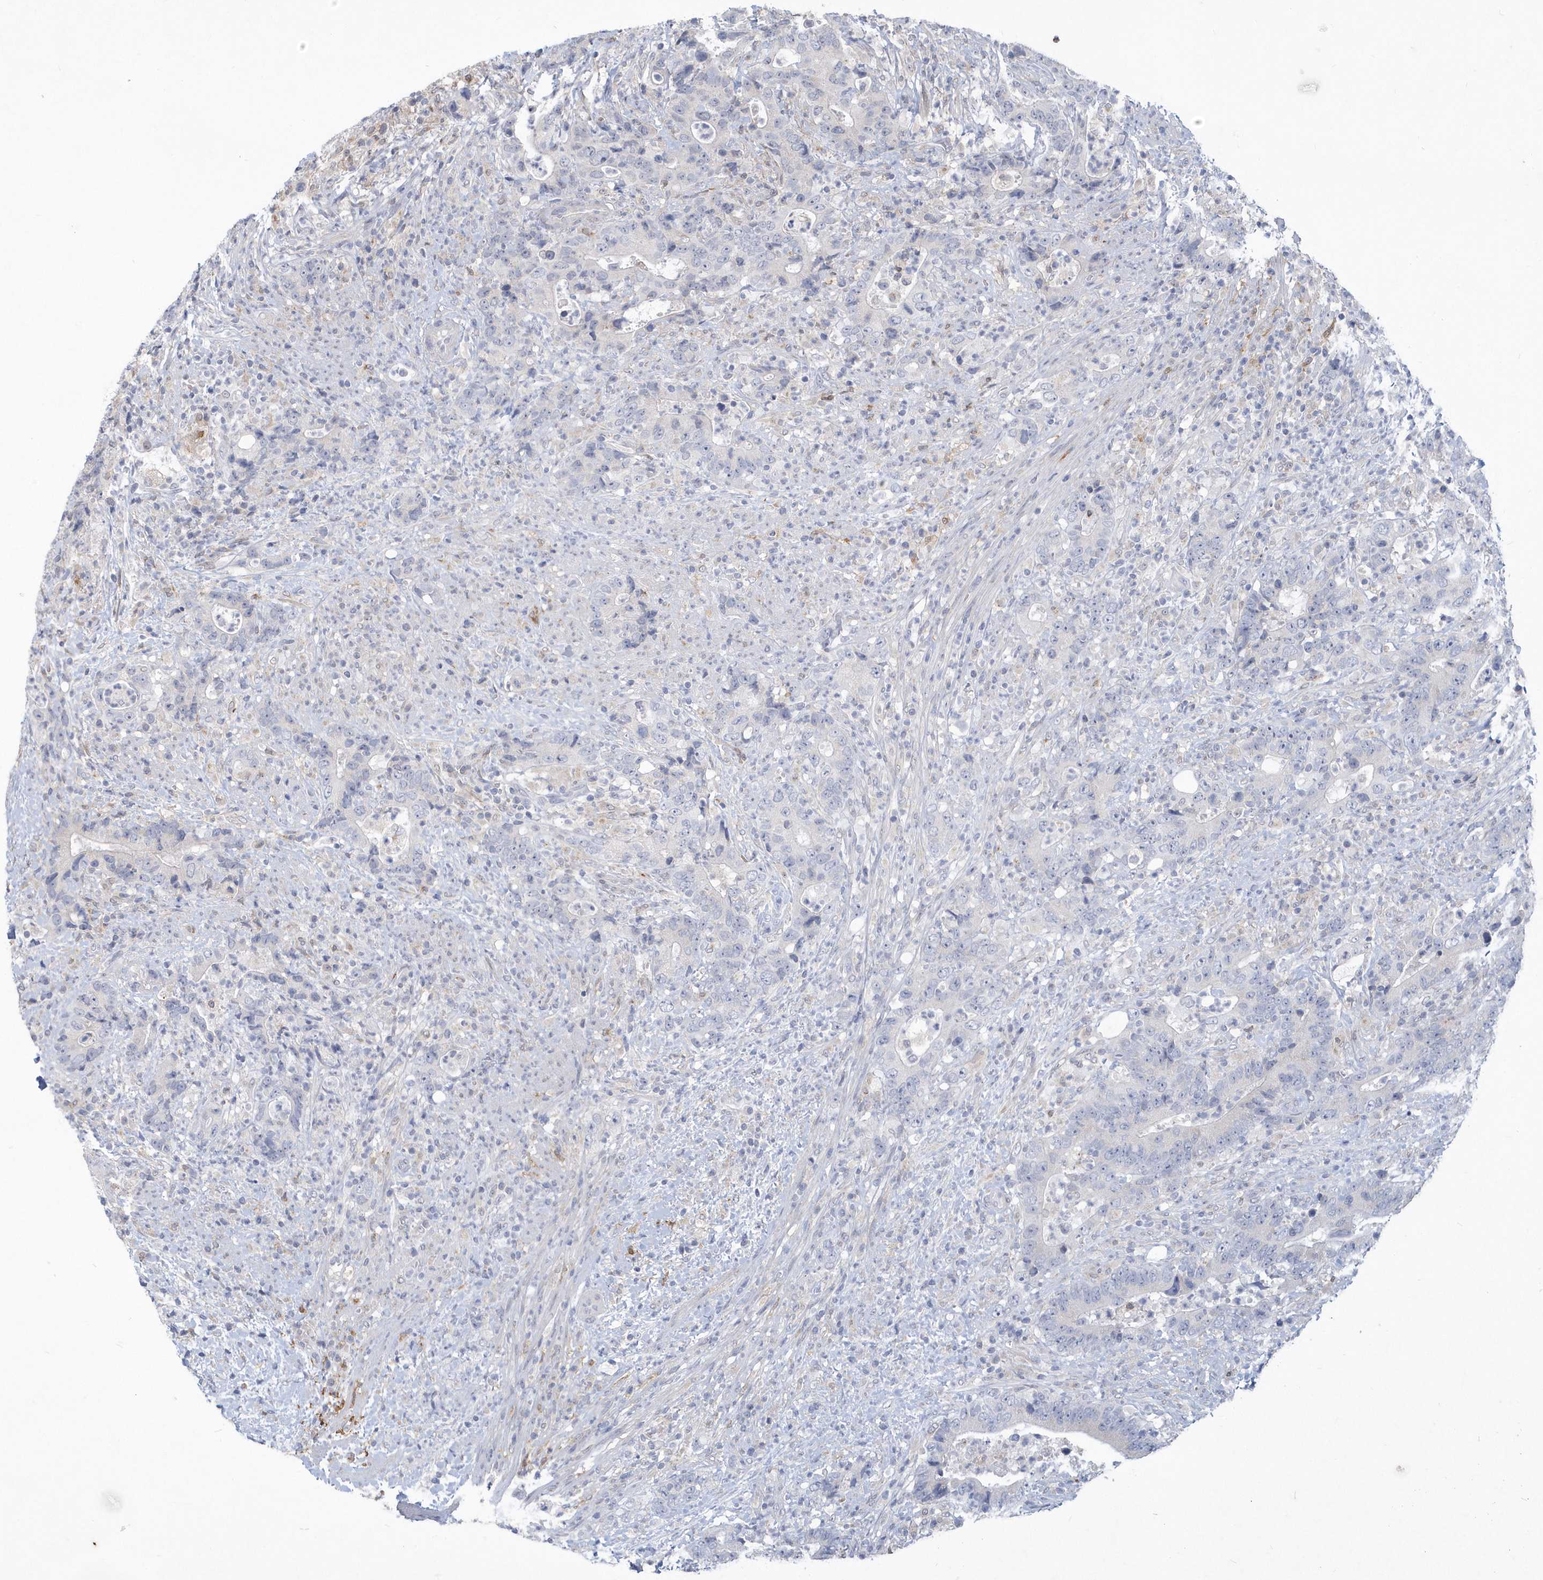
{"staining": {"intensity": "negative", "quantity": "none", "location": "none"}, "tissue": "colorectal cancer", "cell_type": "Tumor cells", "image_type": "cancer", "snomed": [{"axis": "morphology", "description": "Adenocarcinoma, NOS"}, {"axis": "topography", "description": "Colon"}], "caption": "The photomicrograph exhibits no significant expression in tumor cells of colorectal adenocarcinoma.", "gene": "TSPEAR", "patient": {"sex": "female", "age": 75}}